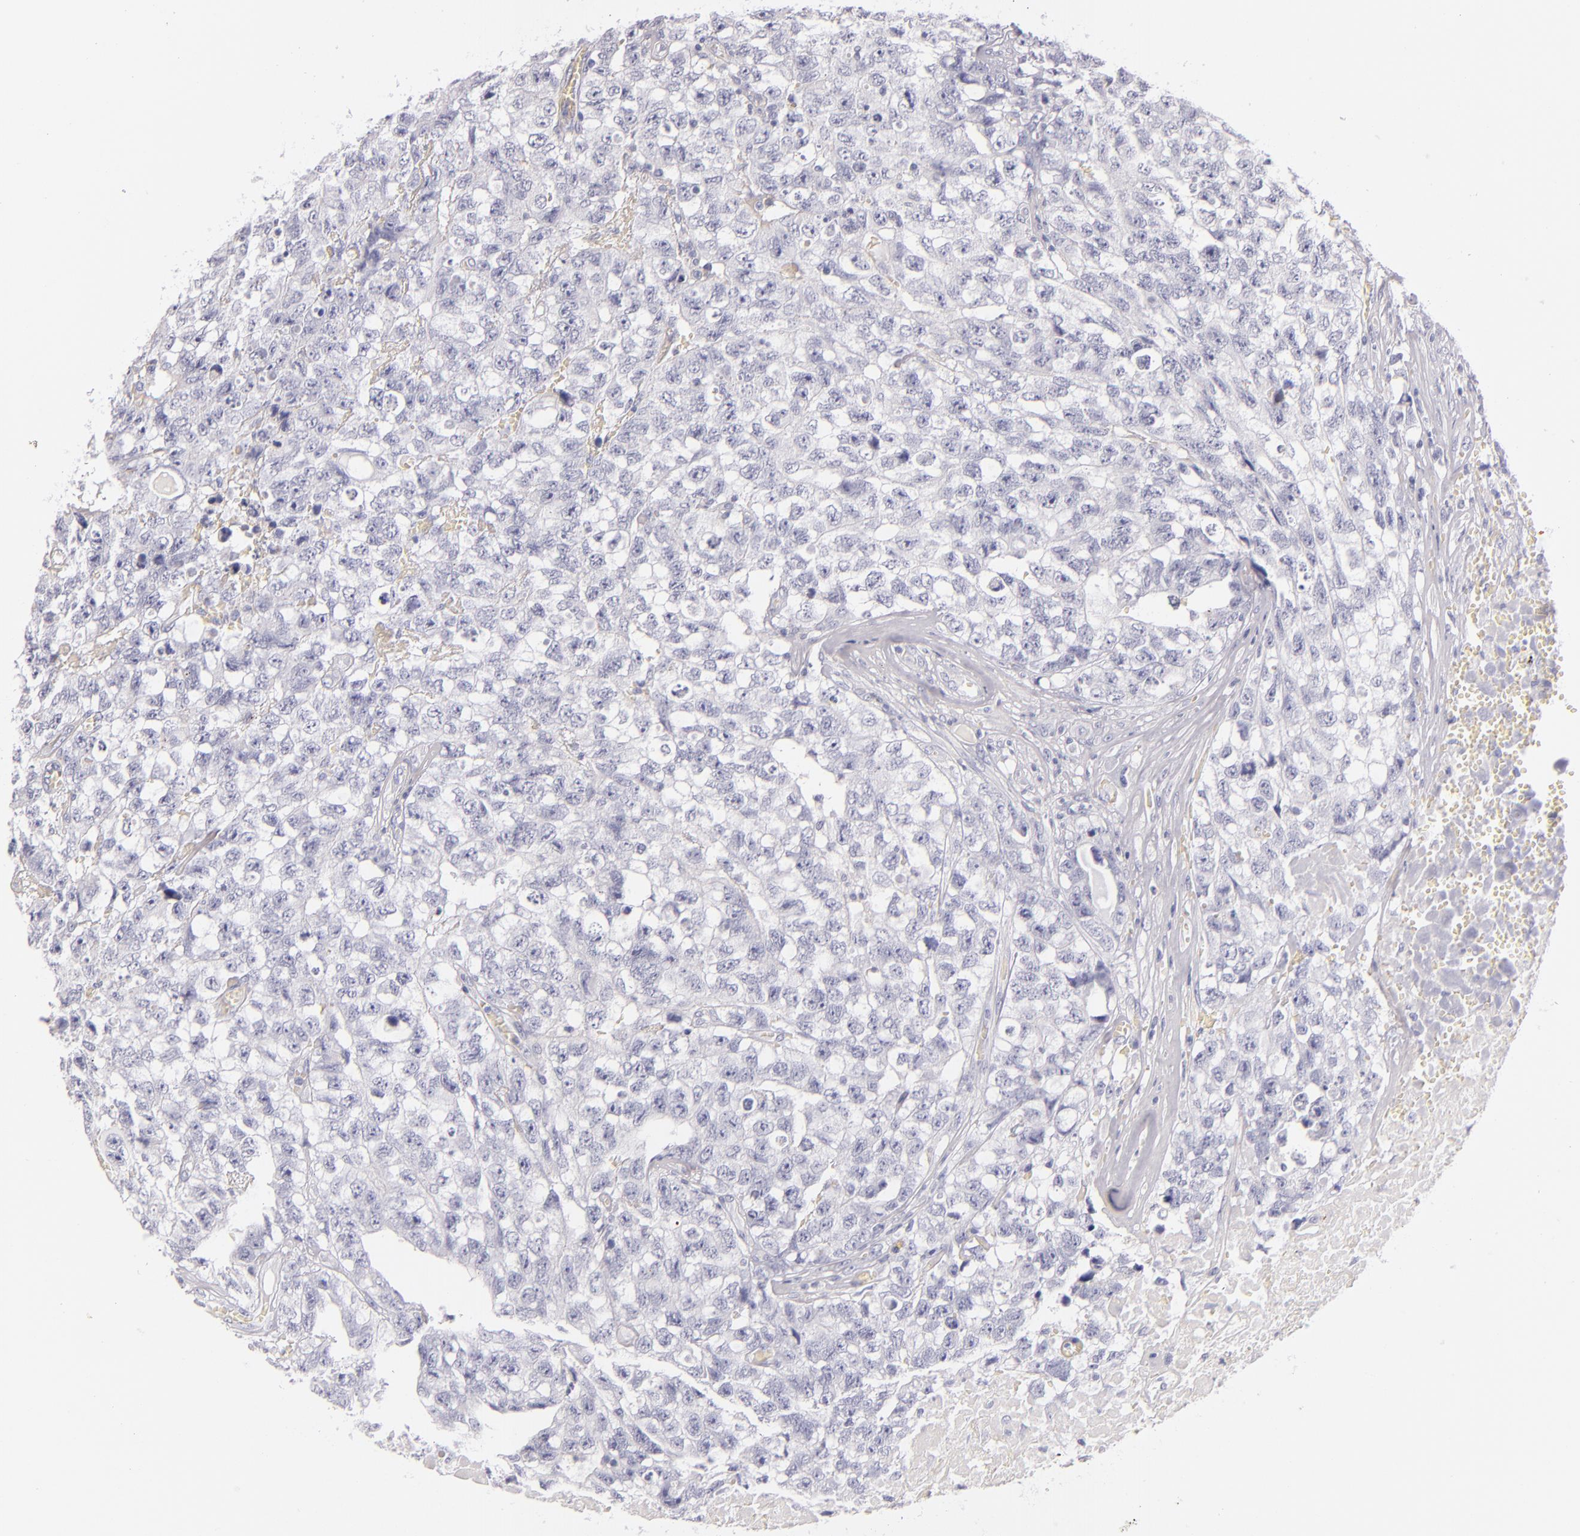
{"staining": {"intensity": "negative", "quantity": "none", "location": "none"}, "tissue": "testis cancer", "cell_type": "Tumor cells", "image_type": "cancer", "snomed": [{"axis": "morphology", "description": "Carcinoma, Embryonal, NOS"}, {"axis": "topography", "description": "Testis"}], "caption": "This is a histopathology image of IHC staining of testis embryonal carcinoma, which shows no expression in tumor cells.", "gene": "FABP1", "patient": {"sex": "male", "age": 31}}